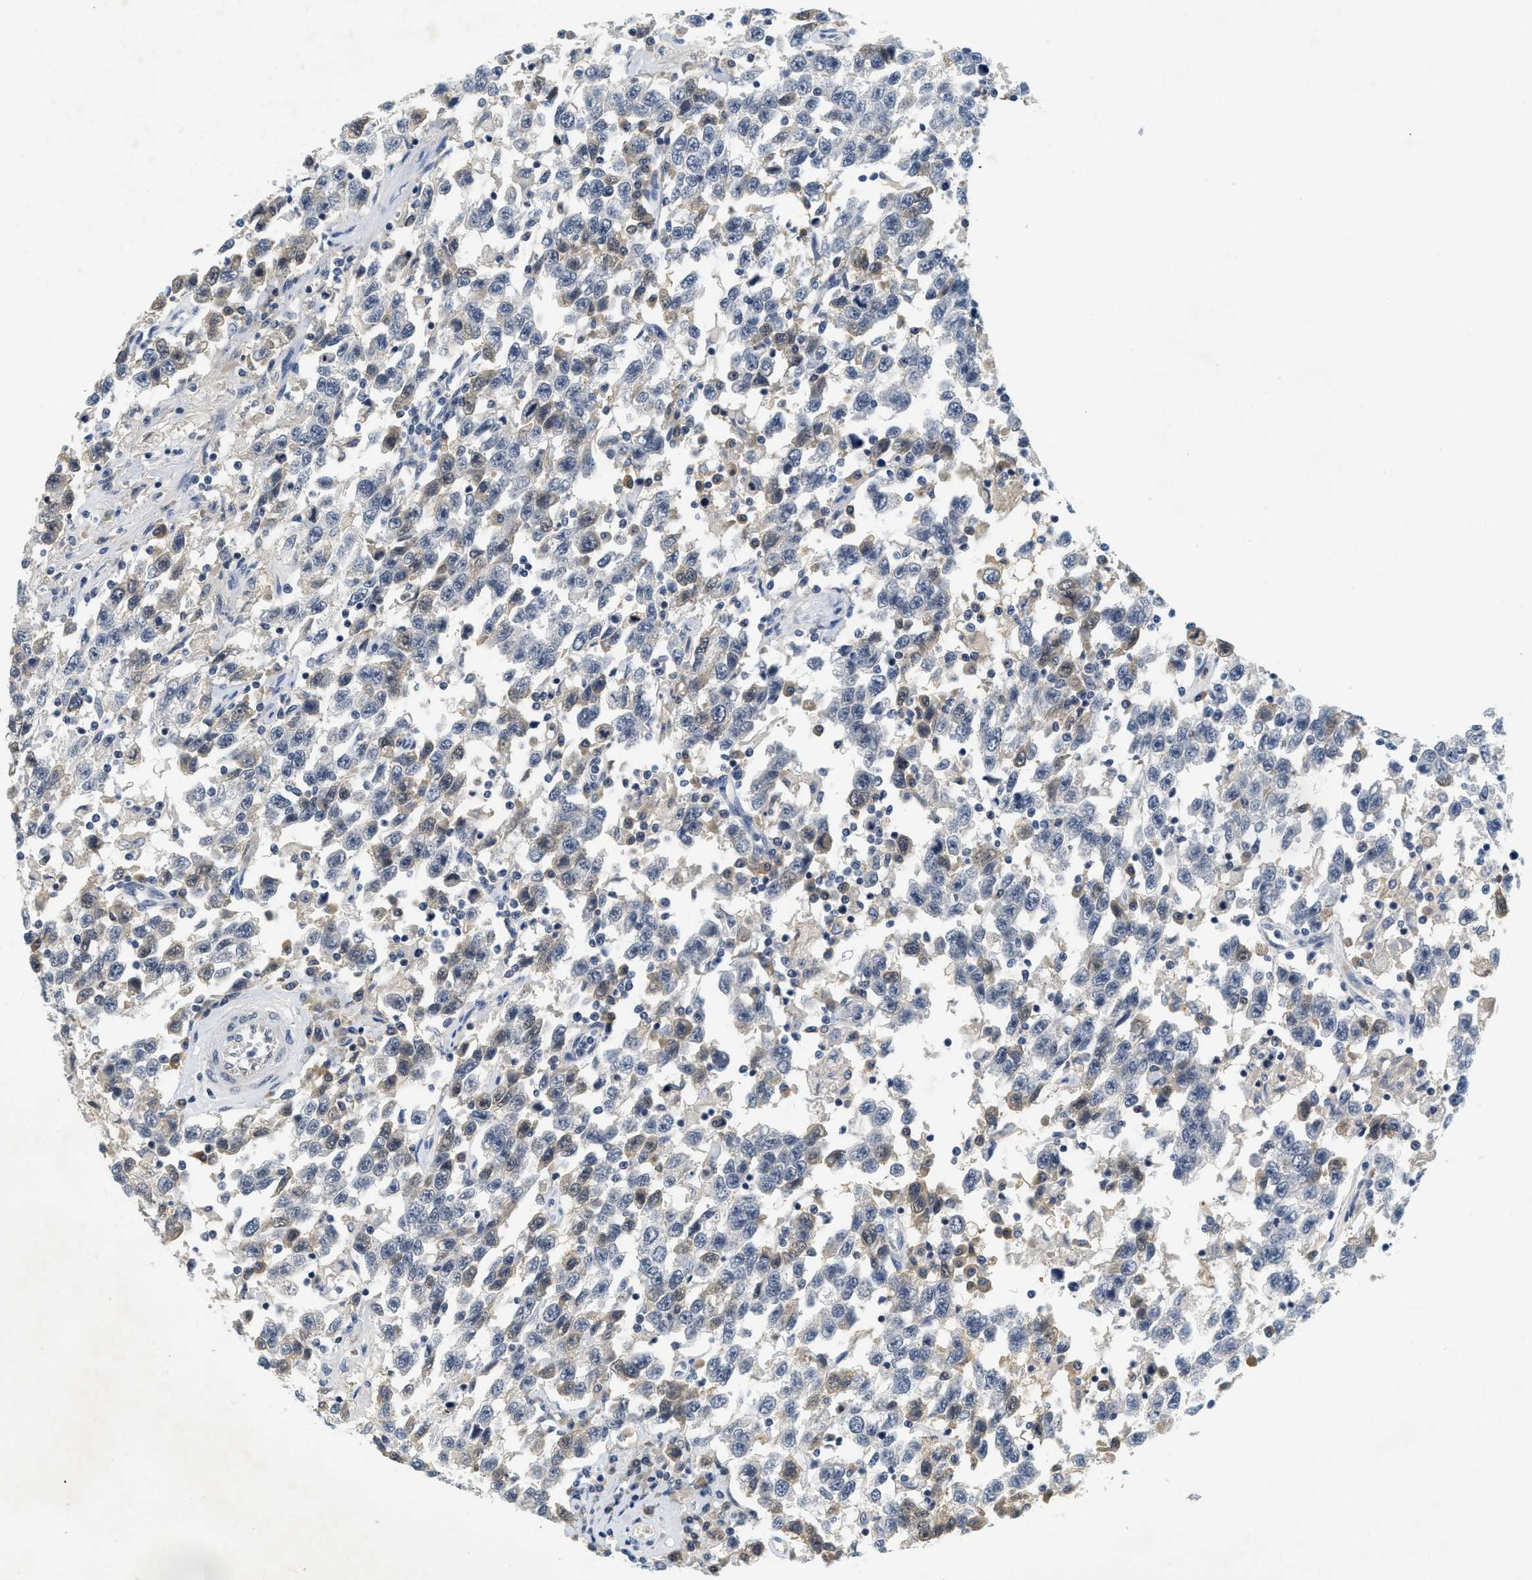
{"staining": {"intensity": "weak", "quantity": "<25%", "location": "nuclear"}, "tissue": "testis cancer", "cell_type": "Tumor cells", "image_type": "cancer", "snomed": [{"axis": "morphology", "description": "Seminoma, NOS"}, {"axis": "topography", "description": "Testis"}], "caption": "An image of human testis seminoma is negative for staining in tumor cells.", "gene": "MZF1", "patient": {"sex": "male", "age": 41}}